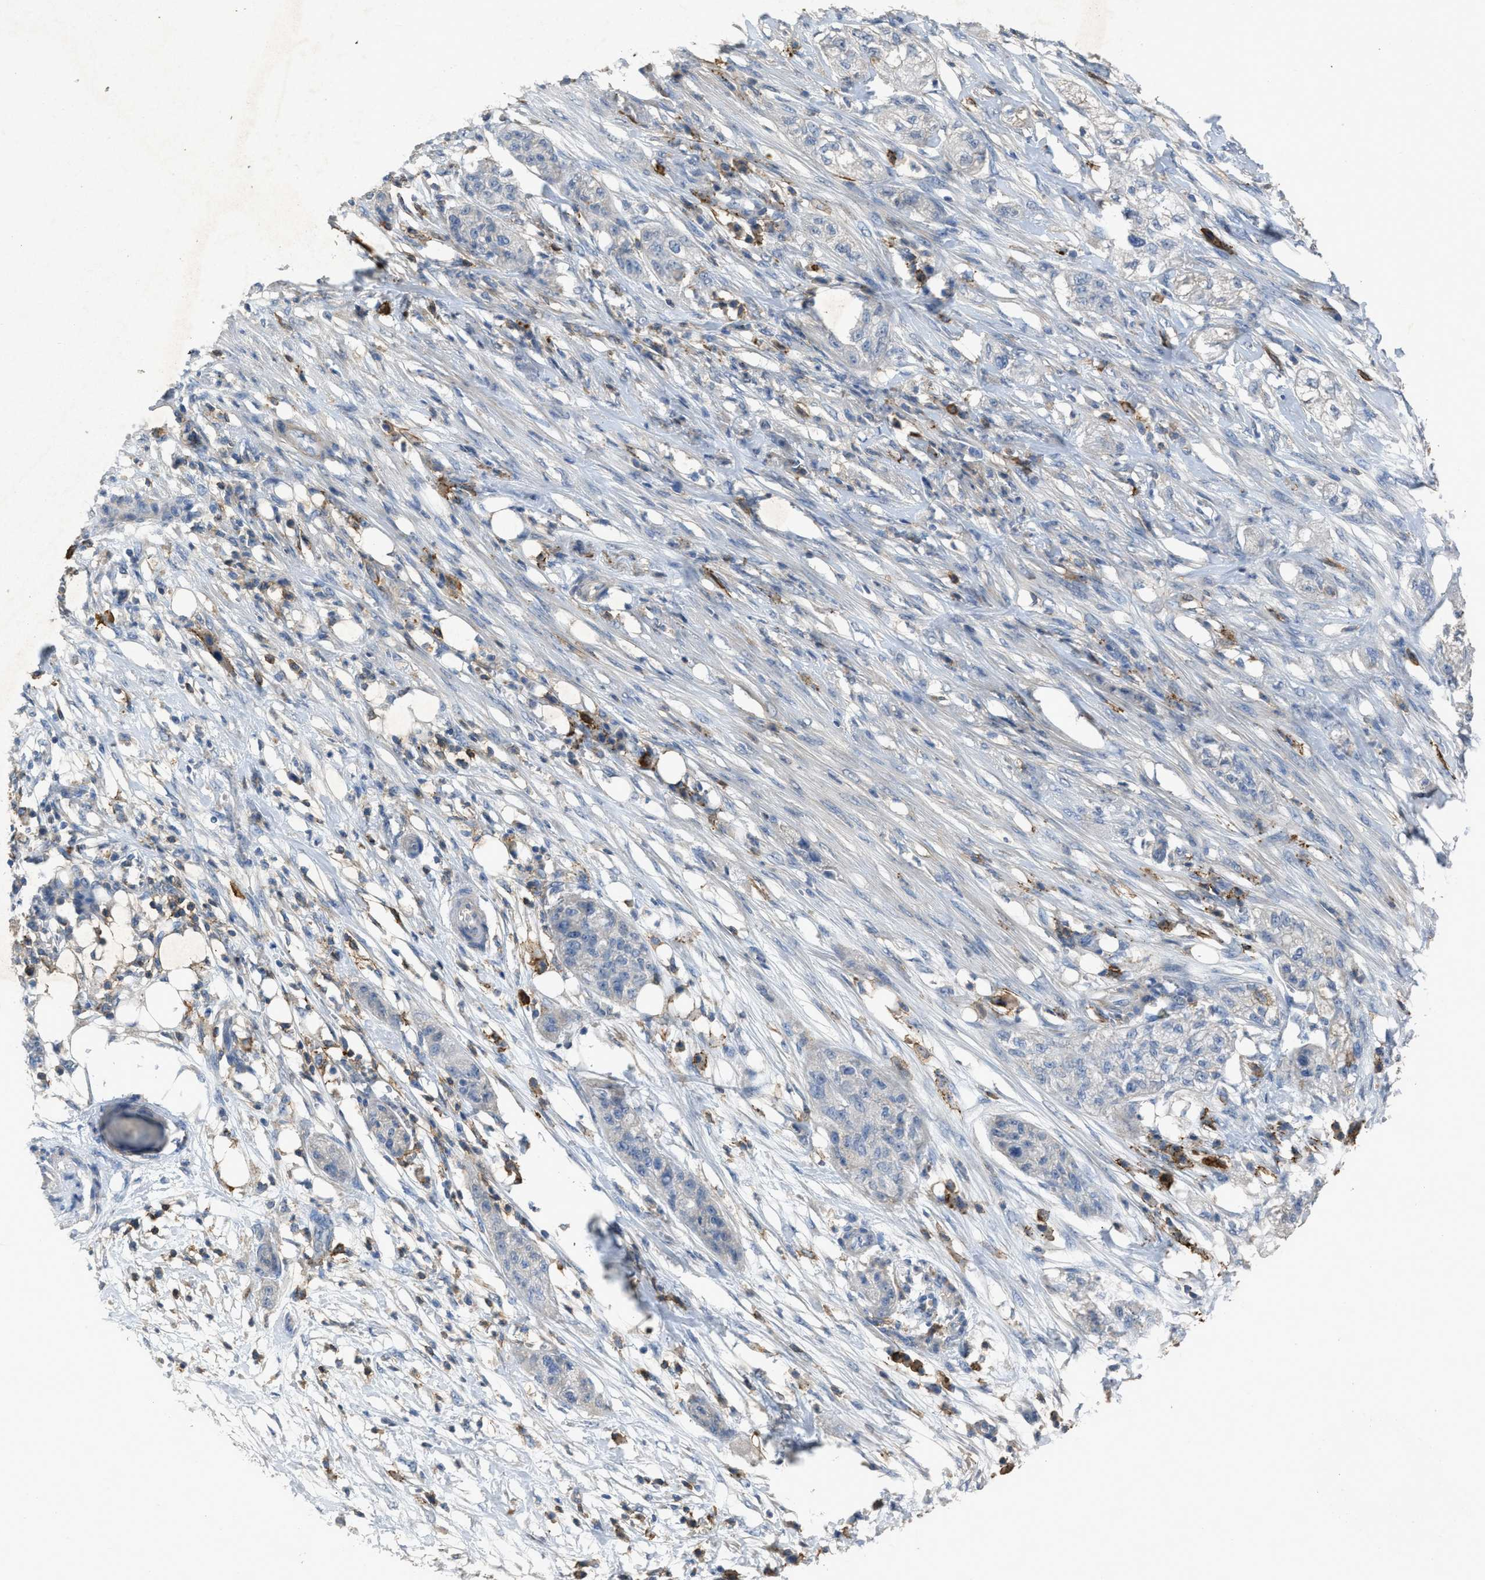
{"staining": {"intensity": "moderate", "quantity": "<25%", "location": "cytoplasmic/membranous"}, "tissue": "pancreatic cancer", "cell_type": "Tumor cells", "image_type": "cancer", "snomed": [{"axis": "morphology", "description": "Adenocarcinoma, NOS"}, {"axis": "topography", "description": "Pancreas"}], "caption": "Human adenocarcinoma (pancreatic) stained for a protein (brown) exhibits moderate cytoplasmic/membranous positive expression in about <25% of tumor cells.", "gene": "OR51E1", "patient": {"sex": "female", "age": 78}}